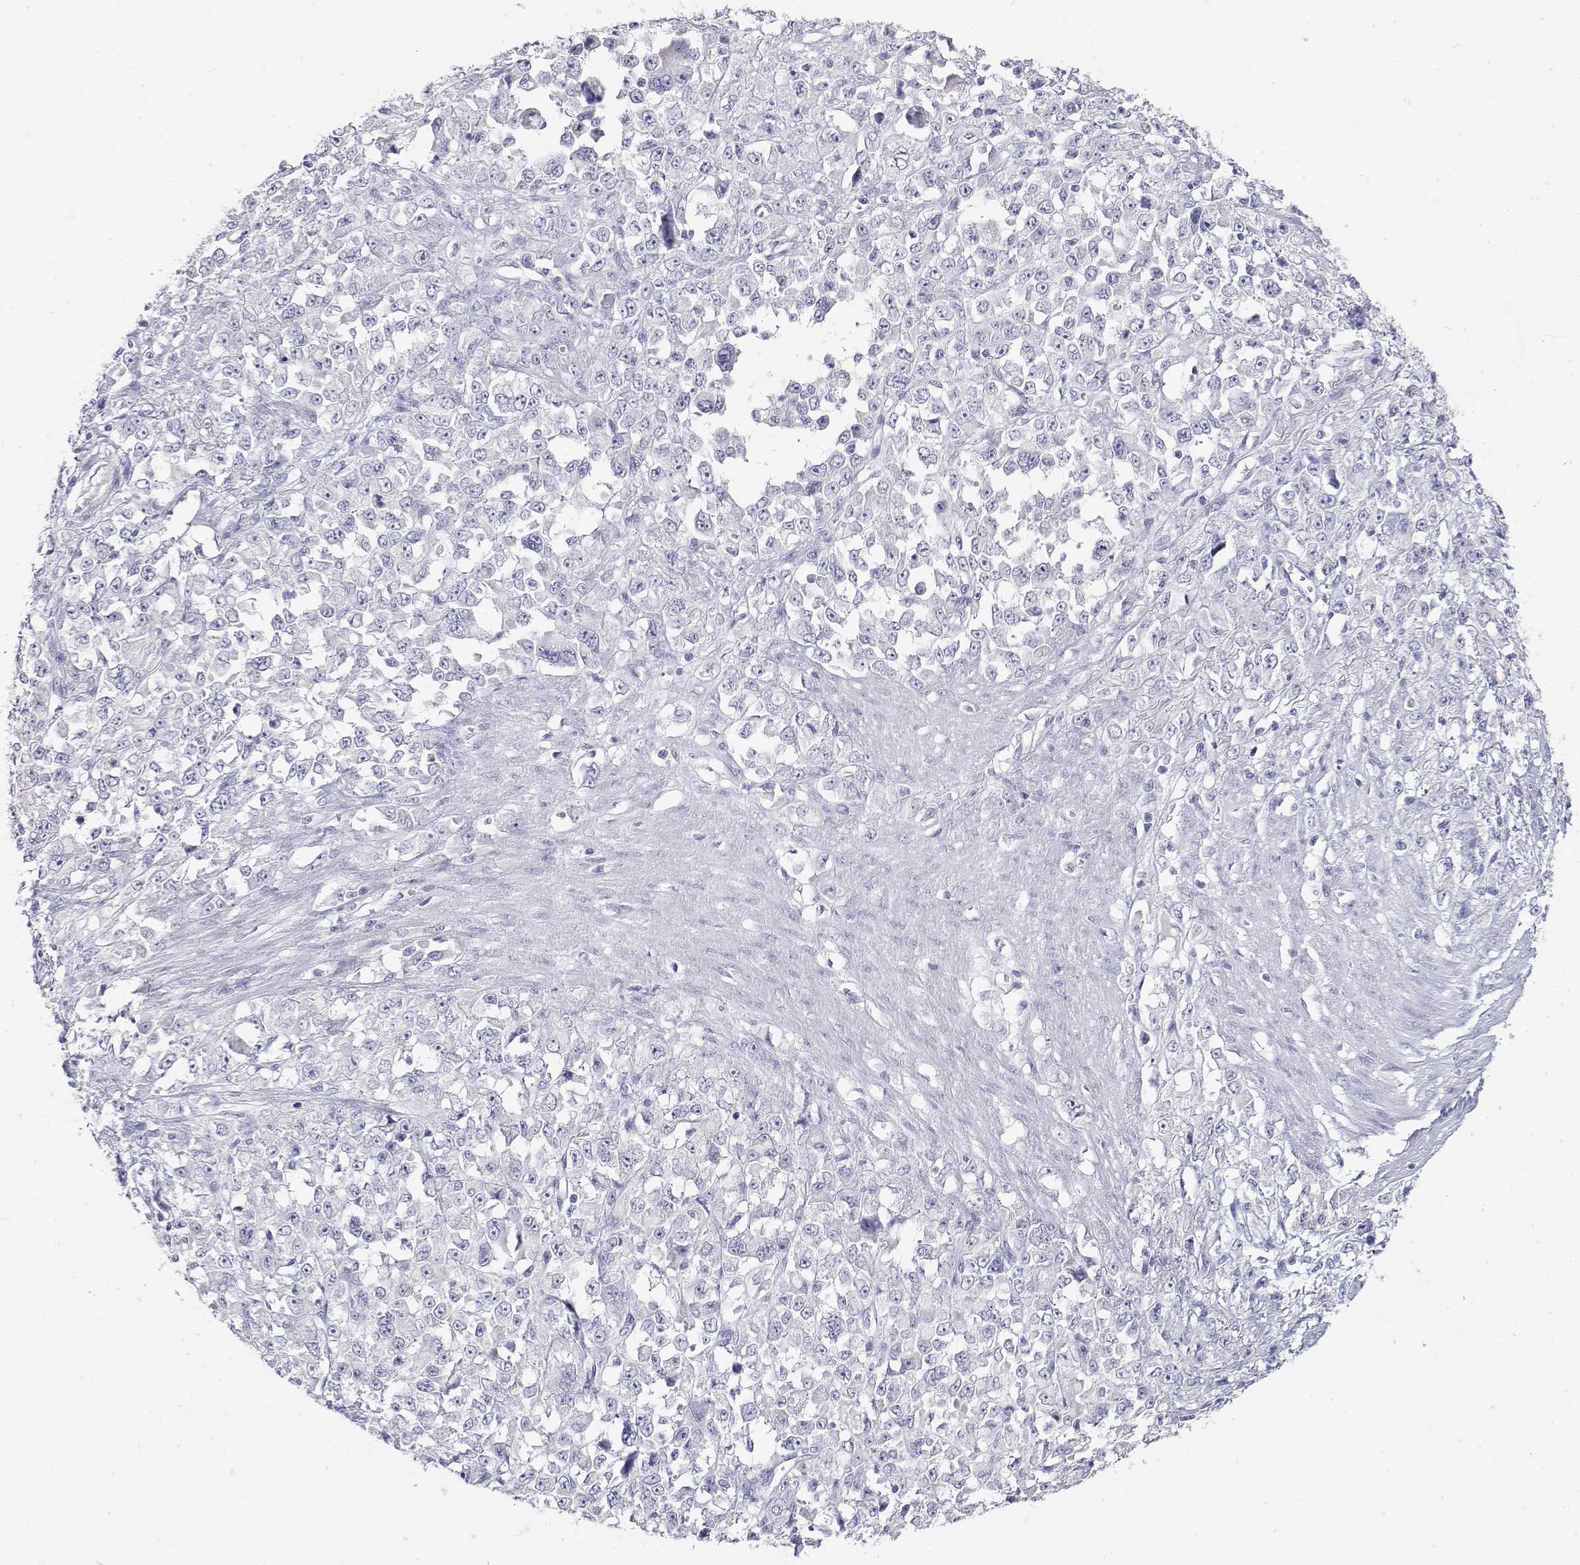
{"staining": {"intensity": "negative", "quantity": "none", "location": "none"}, "tissue": "stomach cancer", "cell_type": "Tumor cells", "image_type": "cancer", "snomed": [{"axis": "morphology", "description": "Adenocarcinoma, NOS"}, {"axis": "topography", "description": "Stomach"}], "caption": "Immunohistochemistry (IHC) of stomach cancer (adenocarcinoma) exhibits no expression in tumor cells.", "gene": "MISP", "patient": {"sex": "female", "age": 76}}